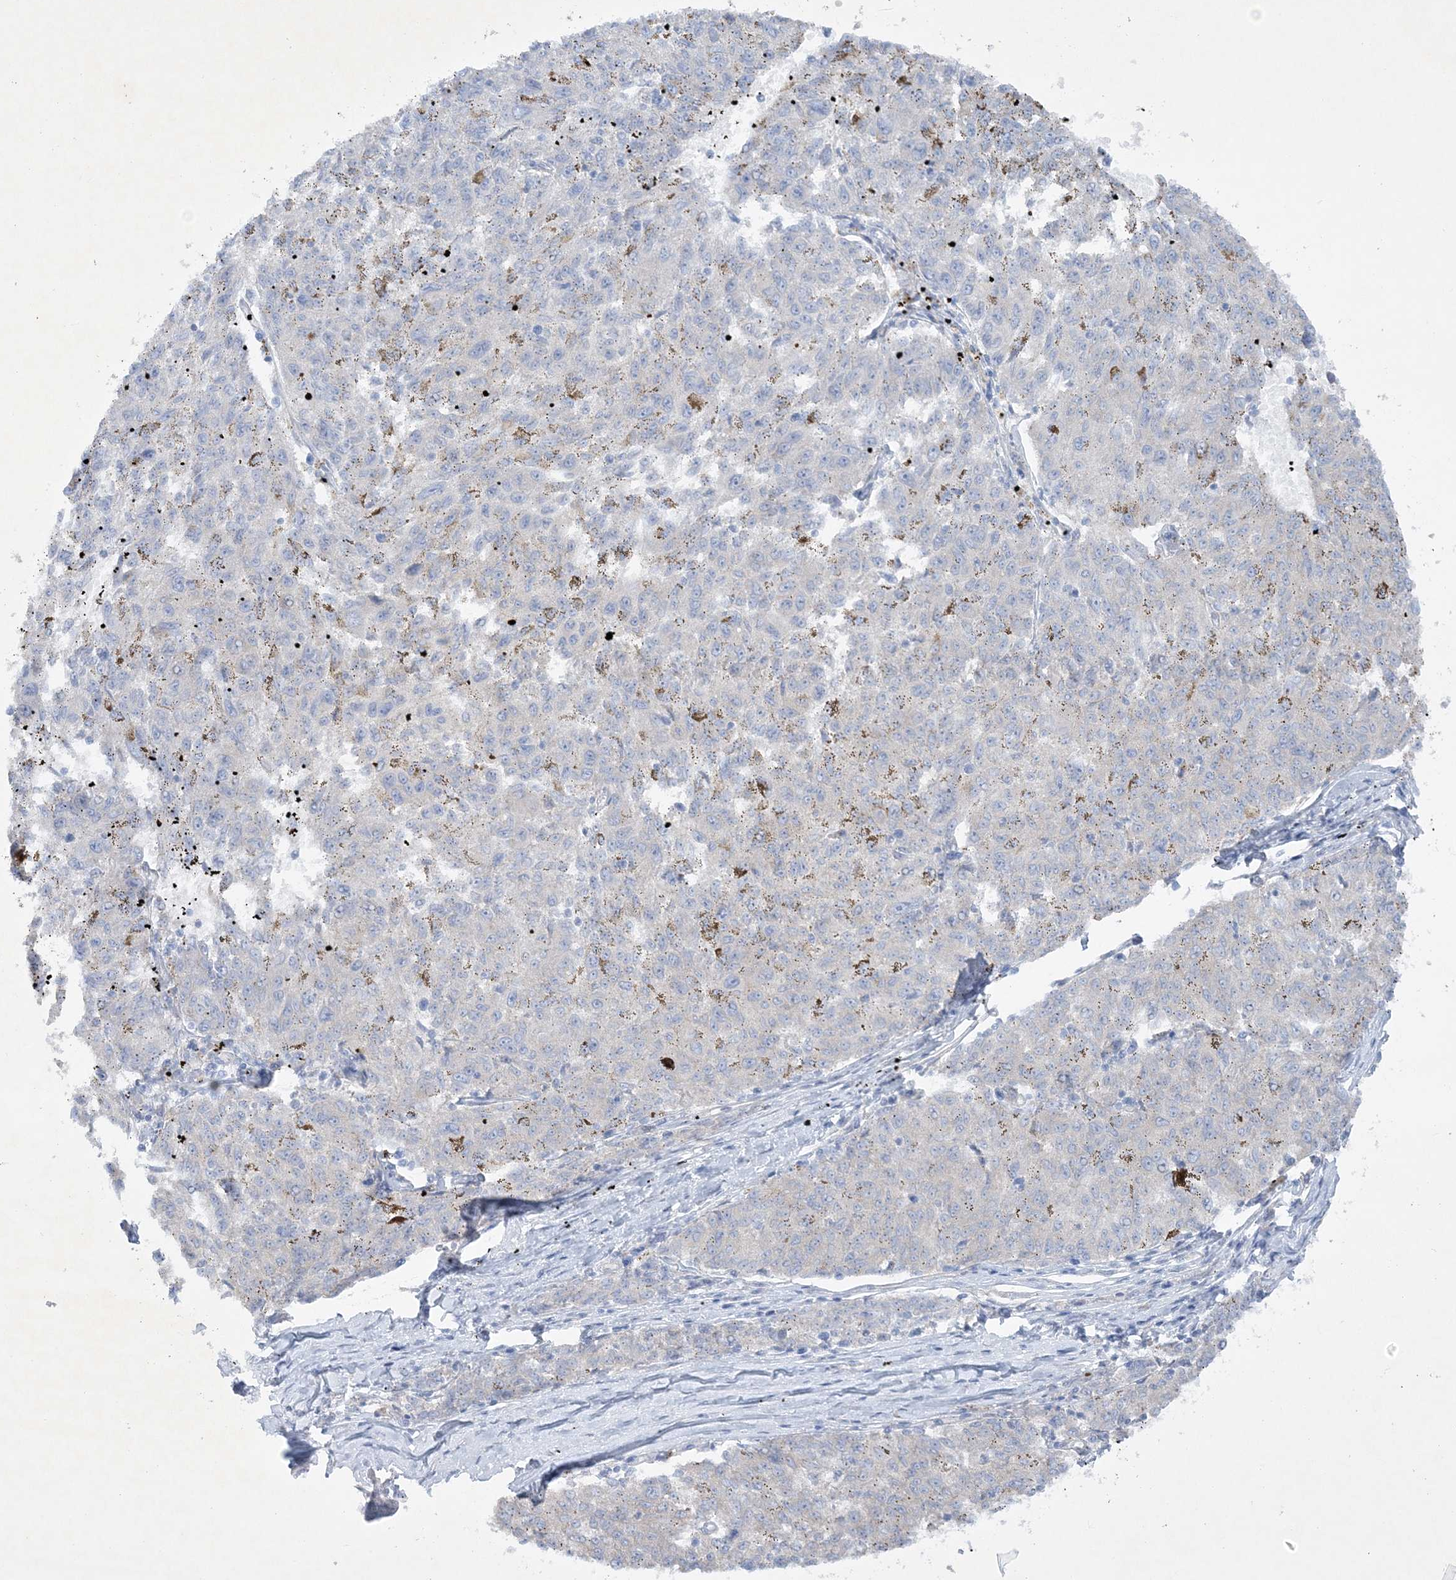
{"staining": {"intensity": "negative", "quantity": "none", "location": "none"}, "tissue": "melanoma", "cell_type": "Tumor cells", "image_type": "cancer", "snomed": [{"axis": "morphology", "description": "Malignant melanoma, NOS"}, {"axis": "topography", "description": "Skin"}], "caption": "Tumor cells show no significant protein staining in malignant melanoma. (Stains: DAB immunohistochemistry with hematoxylin counter stain, Microscopy: brightfield microscopy at high magnification).", "gene": "FARSB", "patient": {"sex": "female", "age": 72}}